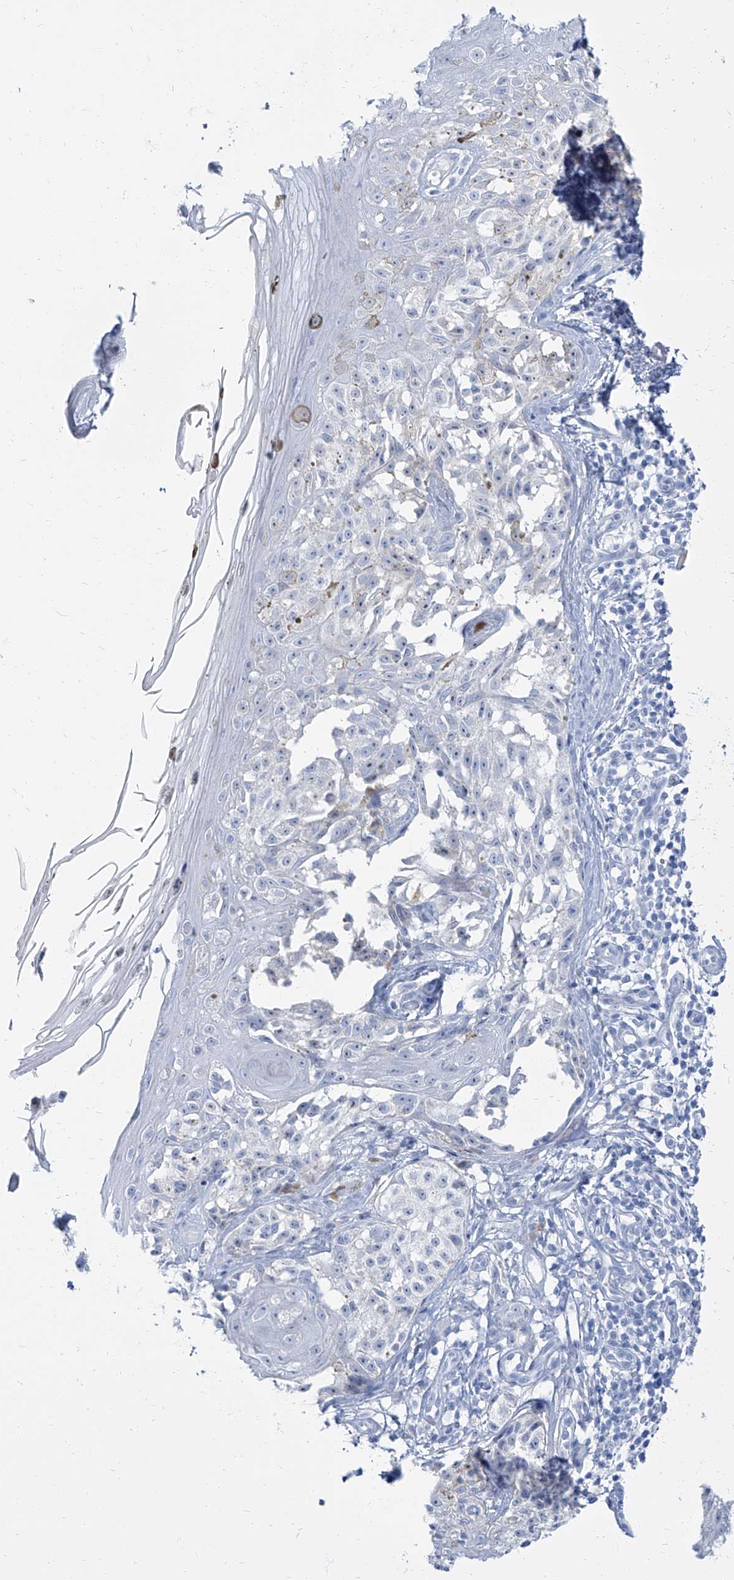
{"staining": {"intensity": "negative", "quantity": "none", "location": "none"}, "tissue": "melanoma", "cell_type": "Tumor cells", "image_type": "cancer", "snomed": [{"axis": "morphology", "description": "Malignant melanoma, NOS"}, {"axis": "topography", "description": "Skin"}], "caption": "Histopathology image shows no significant protein expression in tumor cells of malignant melanoma.", "gene": "TXLNB", "patient": {"sex": "female", "age": 50}}